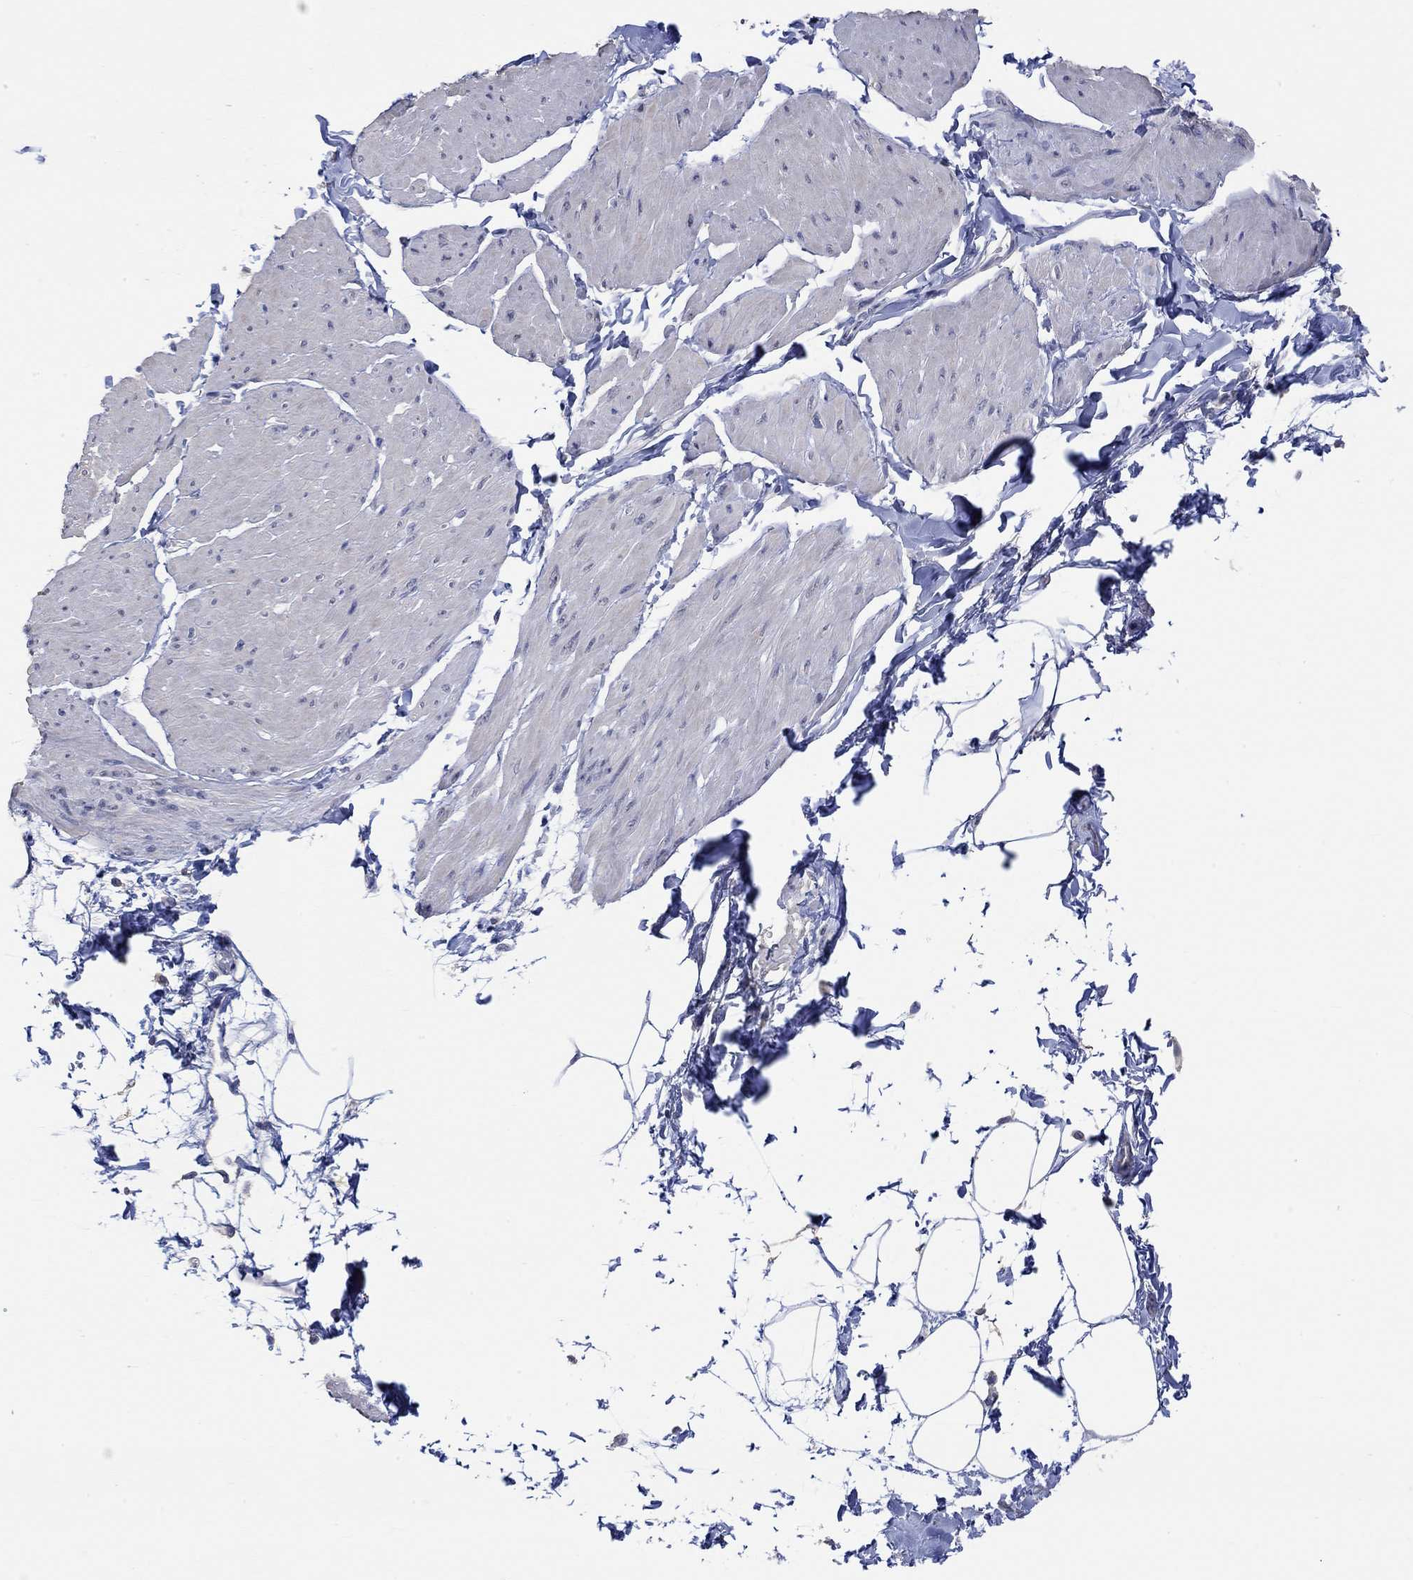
{"staining": {"intensity": "negative", "quantity": "none", "location": "none"}, "tissue": "smooth muscle", "cell_type": "Smooth muscle cells", "image_type": "normal", "snomed": [{"axis": "morphology", "description": "Normal tissue, NOS"}, {"axis": "topography", "description": "Adipose tissue"}, {"axis": "topography", "description": "Smooth muscle"}, {"axis": "topography", "description": "Peripheral nerve tissue"}], "caption": "Image shows no protein staining in smooth muscle cells of benign smooth muscle. The staining is performed using DAB (3,3'-diaminobenzidine) brown chromogen with nuclei counter-stained in using hematoxylin.", "gene": "PNMA5", "patient": {"sex": "male", "age": 83}}